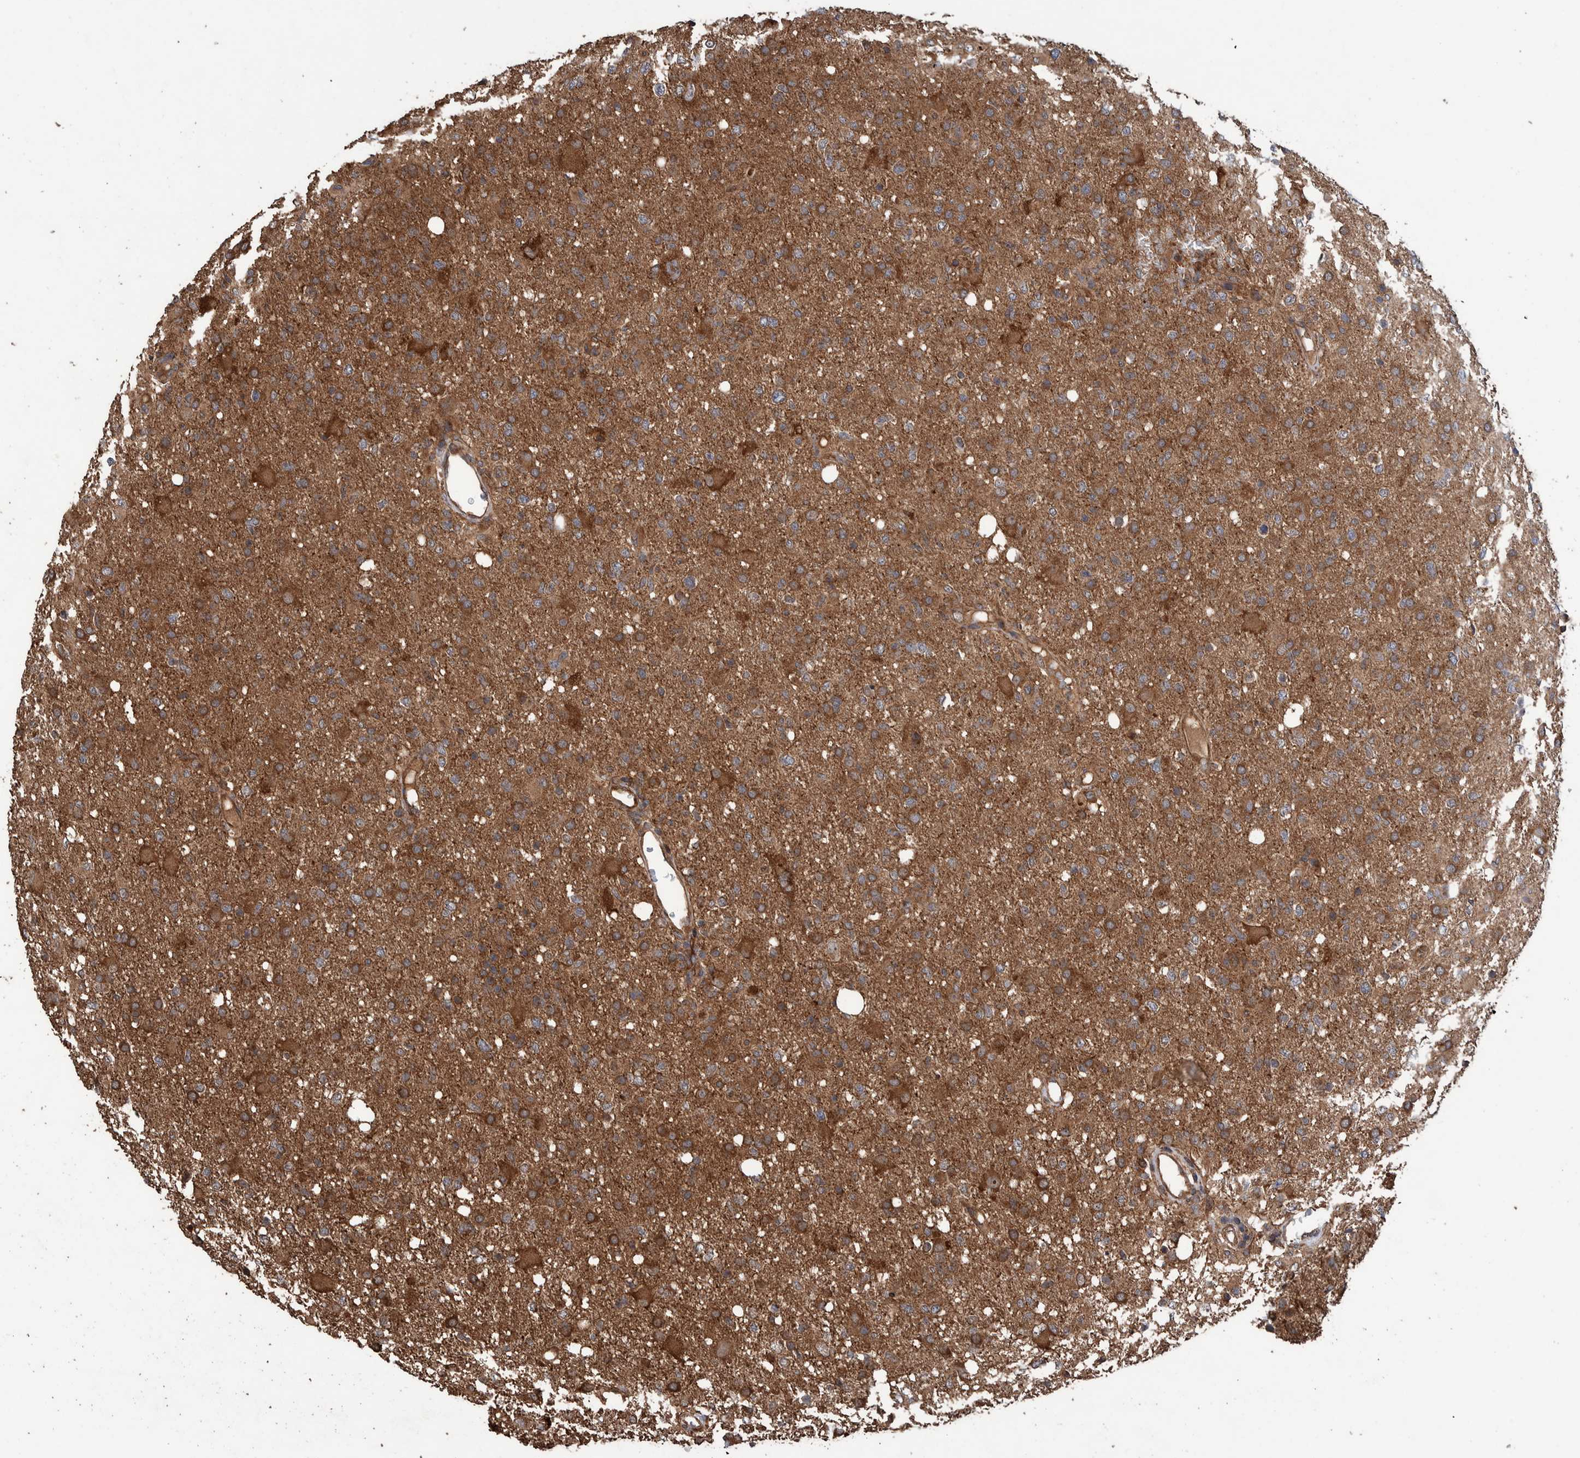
{"staining": {"intensity": "strong", "quantity": ">75%", "location": "cytoplasmic/membranous"}, "tissue": "glioma", "cell_type": "Tumor cells", "image_type": "cancer", "snomed": [{"axis": "morphology", "description": "Glioma, malignant, High grade"}, {"axis": "topography", "description": "Brain"}], "caption": "Protein expression by IHC demonstrates strong cytoplasmic/membranous expression in approximately >75% of tumor cells in glioma. Immunohistochemistry (ihc) stains the protein of interest in brown and the nuclei are stained blue.", "gene": "TRIM16", "patient": {"sex": "female", "age": 57}}